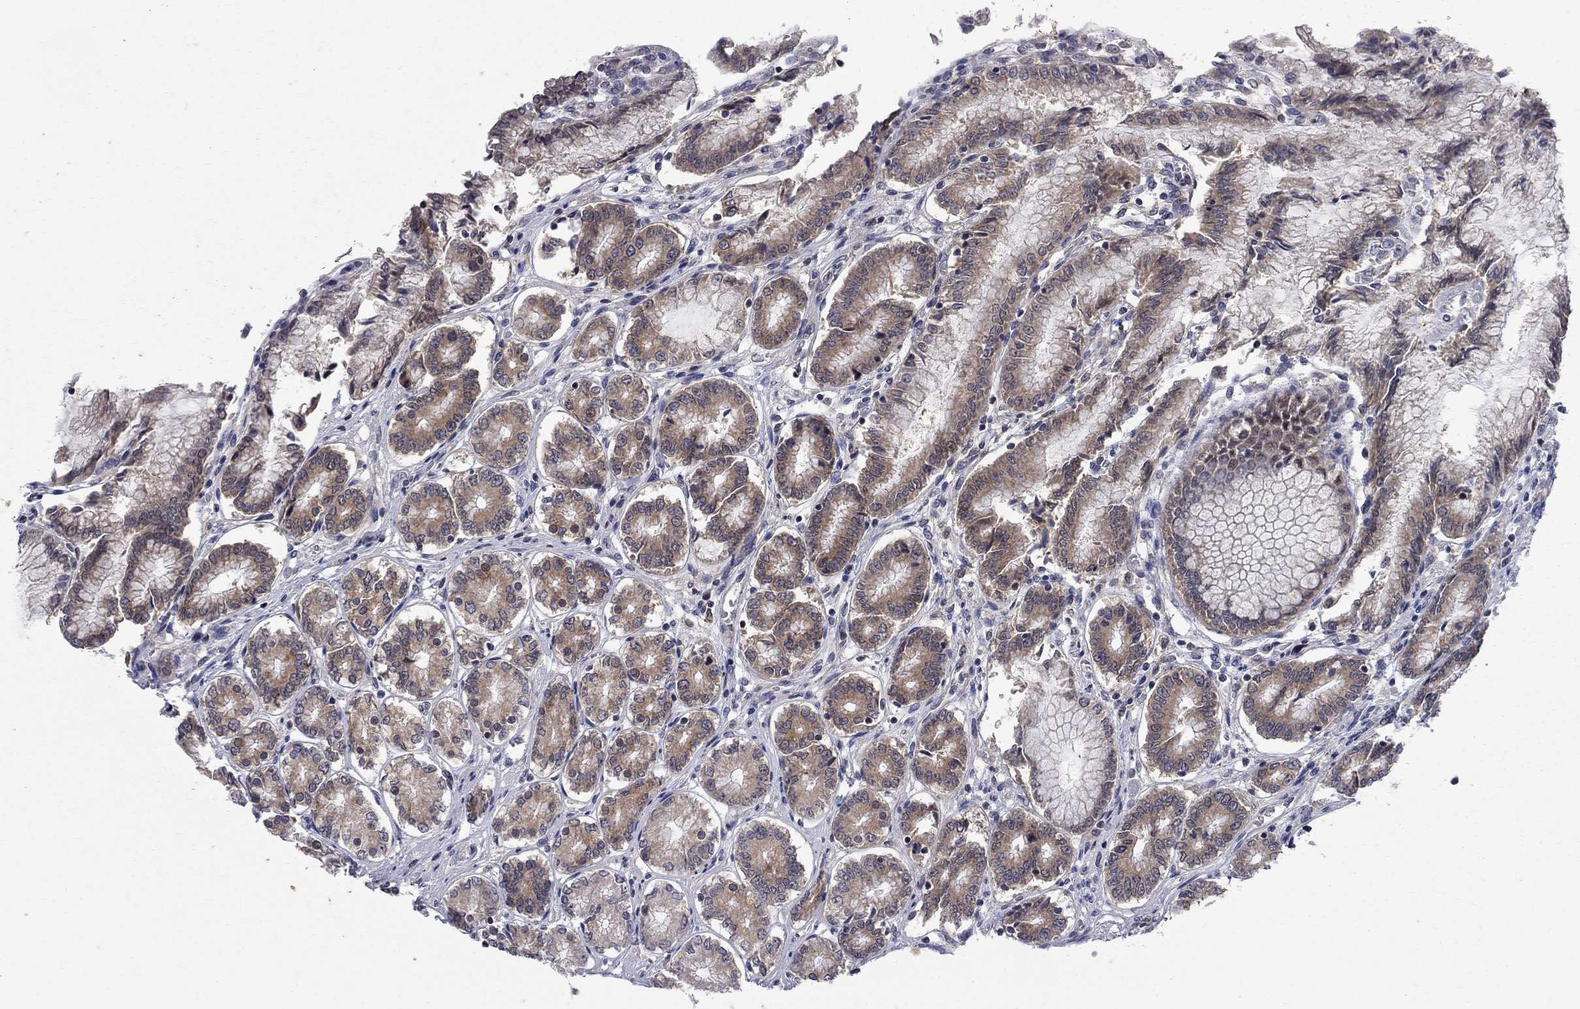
{"staining": {"intensity": "moderate", "quantity": "25%-75%", "location": "cytoplasmic/membranous"}, "tissue": "stomach", "cell_type": "Glandular cells", "image_type": "normal", "snomed": [{"axis": "morphology", "description": "Normal tissue, NOS"}, {"axis": "topography", "description": "Stomach"}], "caption": "Immunohistochemical staining of unremarkable human stomach demonstrates moderate cytoplasmic/membranous protein positivity in about 25%-75% of glandular cells. The protein of interest is stained brown, and the nuclei are stained in blue (DAB IHC with brightfield microscopy, high magnification).", "gene": "CNOT11", "patient": {"sex": "female", "age": 65}}